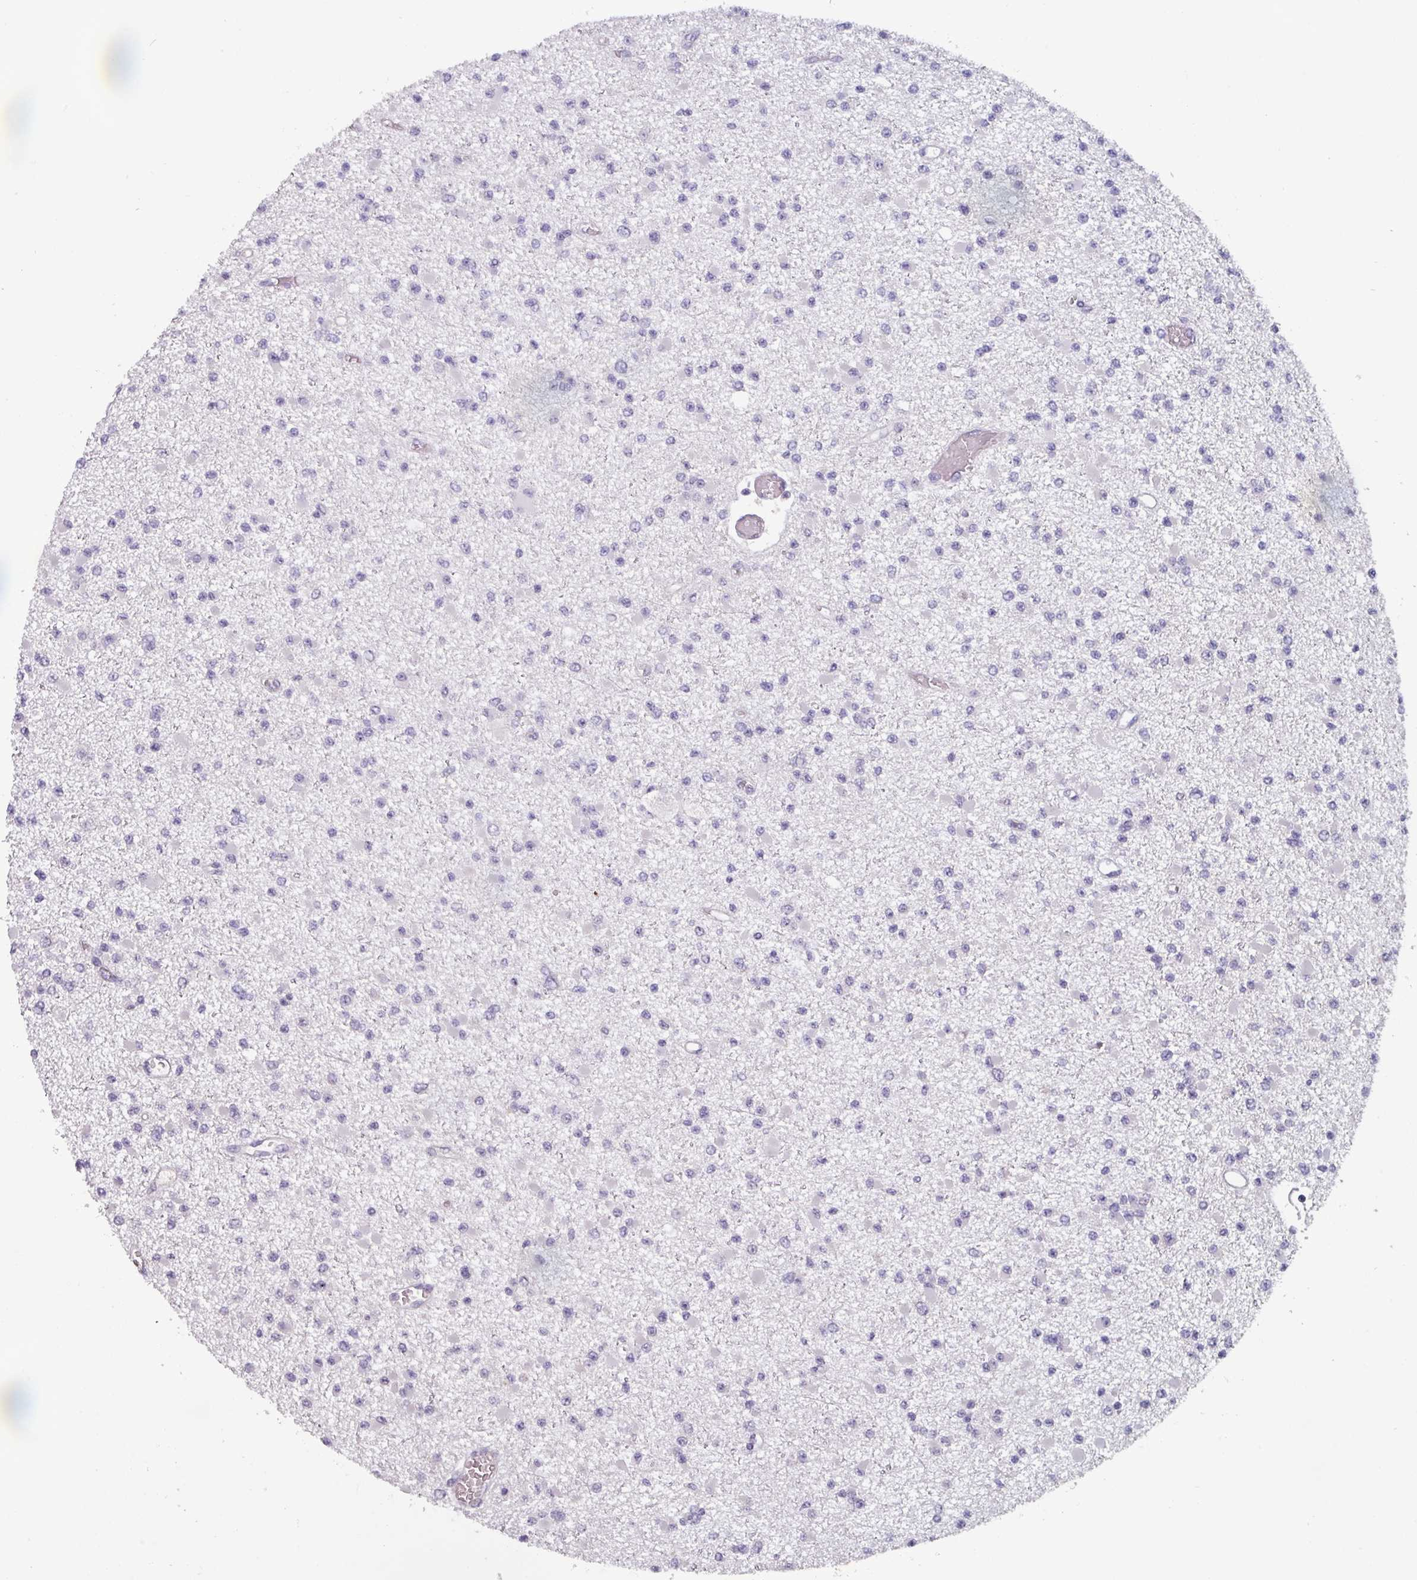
{"staining": {"intensity": "negative", "quantity": "none", "location": "none"}, "tissue": "glioma", "cell_type": "Tumor cells", "image_type": "cancer", "snomed": [{"axis": "morphology", "description": "Glioma, malignant, Low grade"}, {"axis": "topography", "description": "Brain"}], "caption": "IHC histopathology image of neoplastic tissue: glioma stained with DAB displays no significant protein expression in tumor cells. (DAB immunohistochemistry, high magnification).", "gene": "PRAMEF8", "patient": {"sex": "female", "age": 22}}